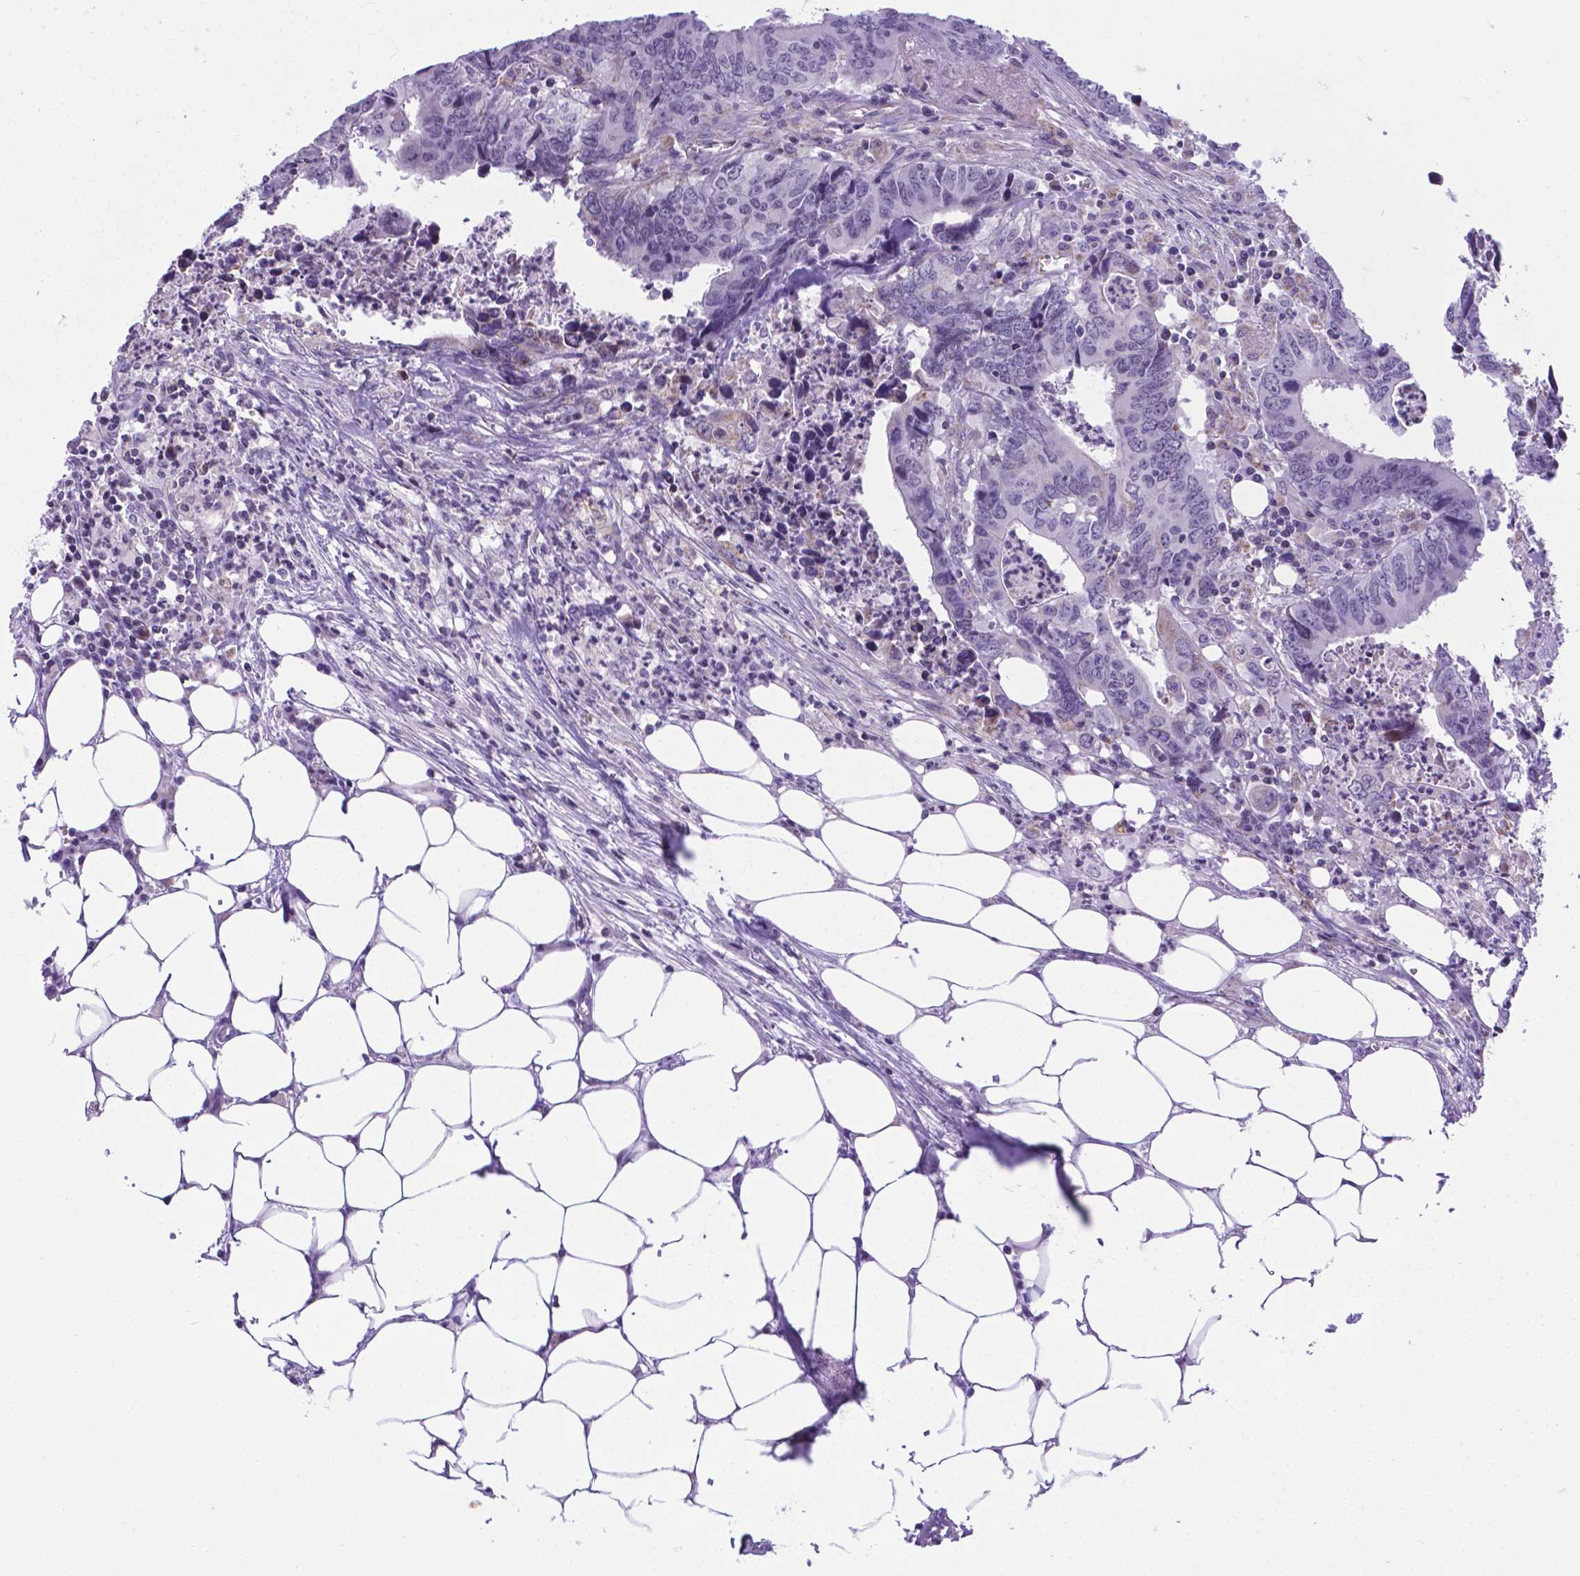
{"staining": {"intensity": "negative", "quantity": "none", "location": "none"}, "tissue": "colorectal cancer", "cell_type": "Tumor cells", "image_type": "cancer", "snomed": [{"axis": "morphology", "description": "Adenocarcinoma, NOS"}, {"axis": "topography", "description": "Colon"}], "caption": "There is no significant staining in tumor cells of colorectal cancer.", "gene": "POU3F3", "patient": {"sex": "female", "age": 82}}